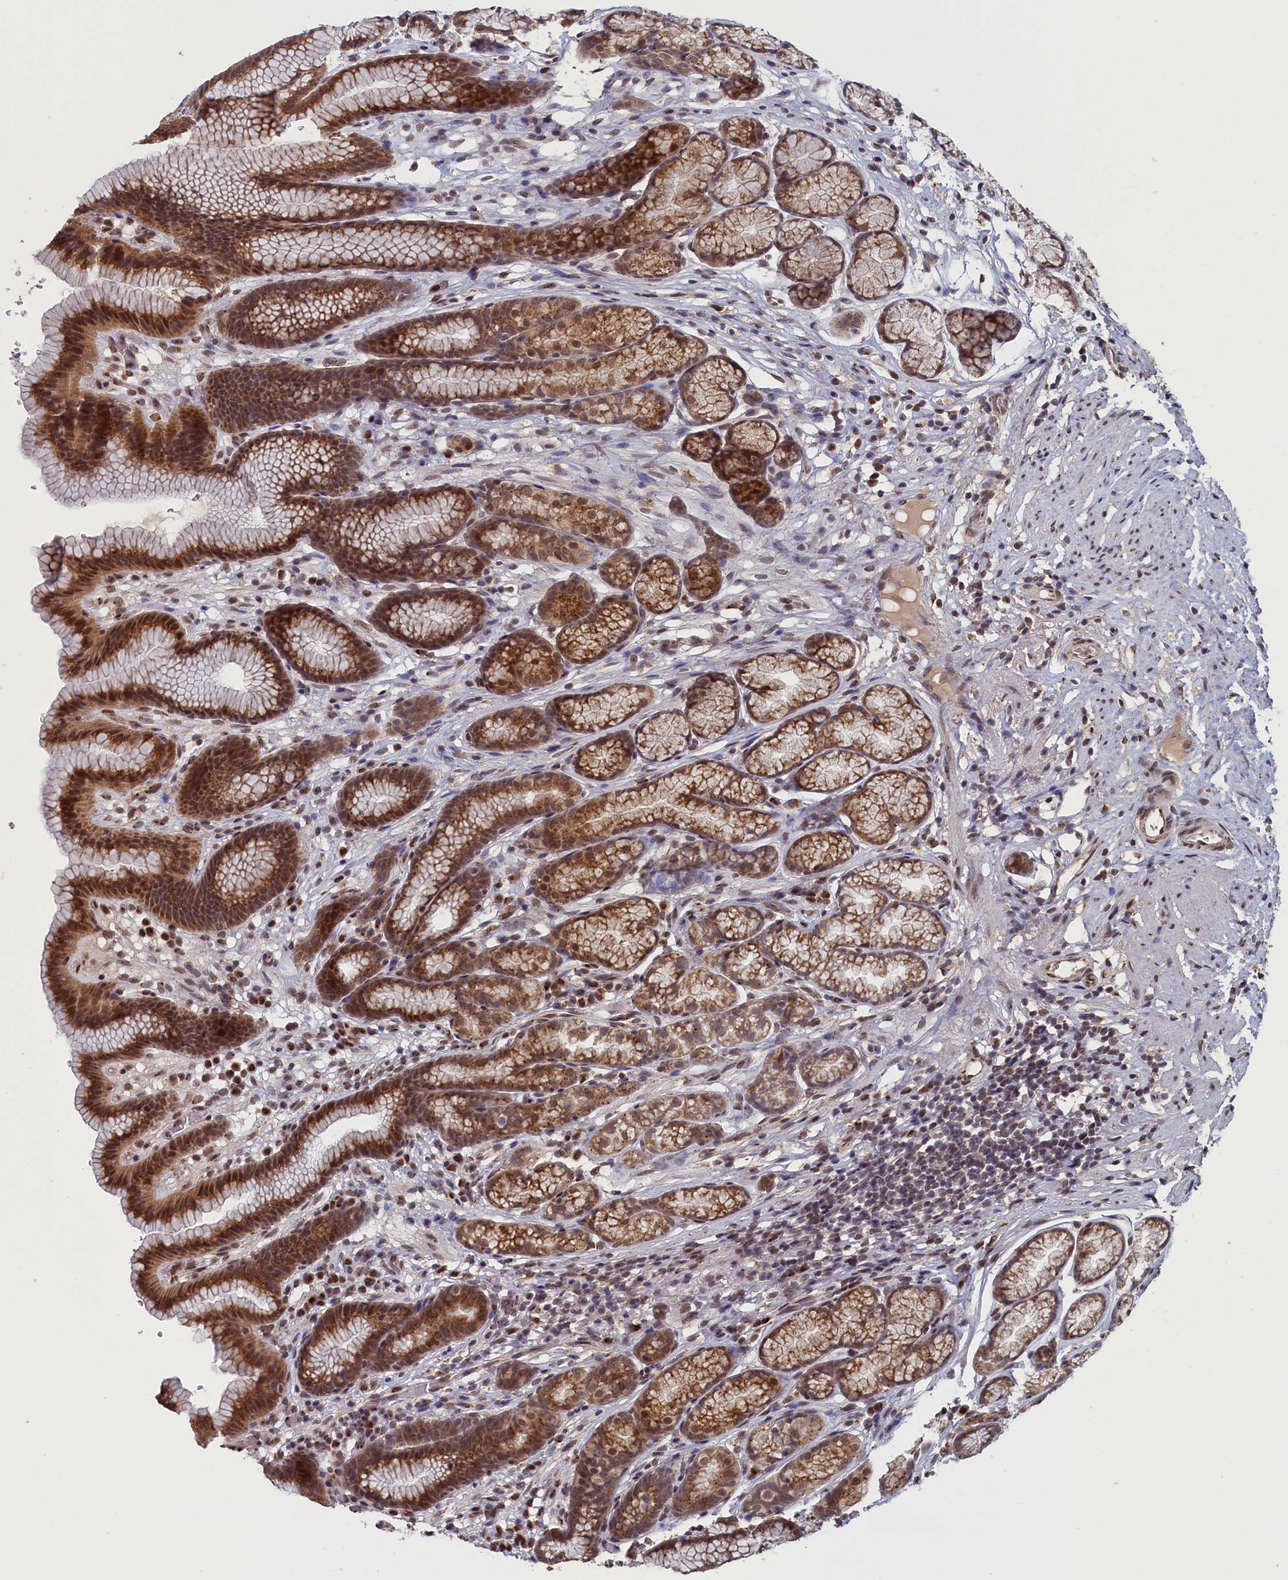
{"staining": {"intensity": "strong", "quantity": "25%-75%", "location": "cytoplasmic/membranous,nuclear"}, "tissue": "stomach", "cell_type": "Glandular cells", "image_type": "normal", "snomed": [{"axis": "morphology", "description": "Normal tissue, NOS"}, {"axis": "topography", "description": "Stomach"}], "caption": "An image of human stomach stained for a protein displays strong cytoplasmic/membranous,nuclear brown staining in glandular cells. (IHC, brightfield microscopy, high magnification).", "gene": "PIGQ", "patient": {"sex": "male", "age": 42}}